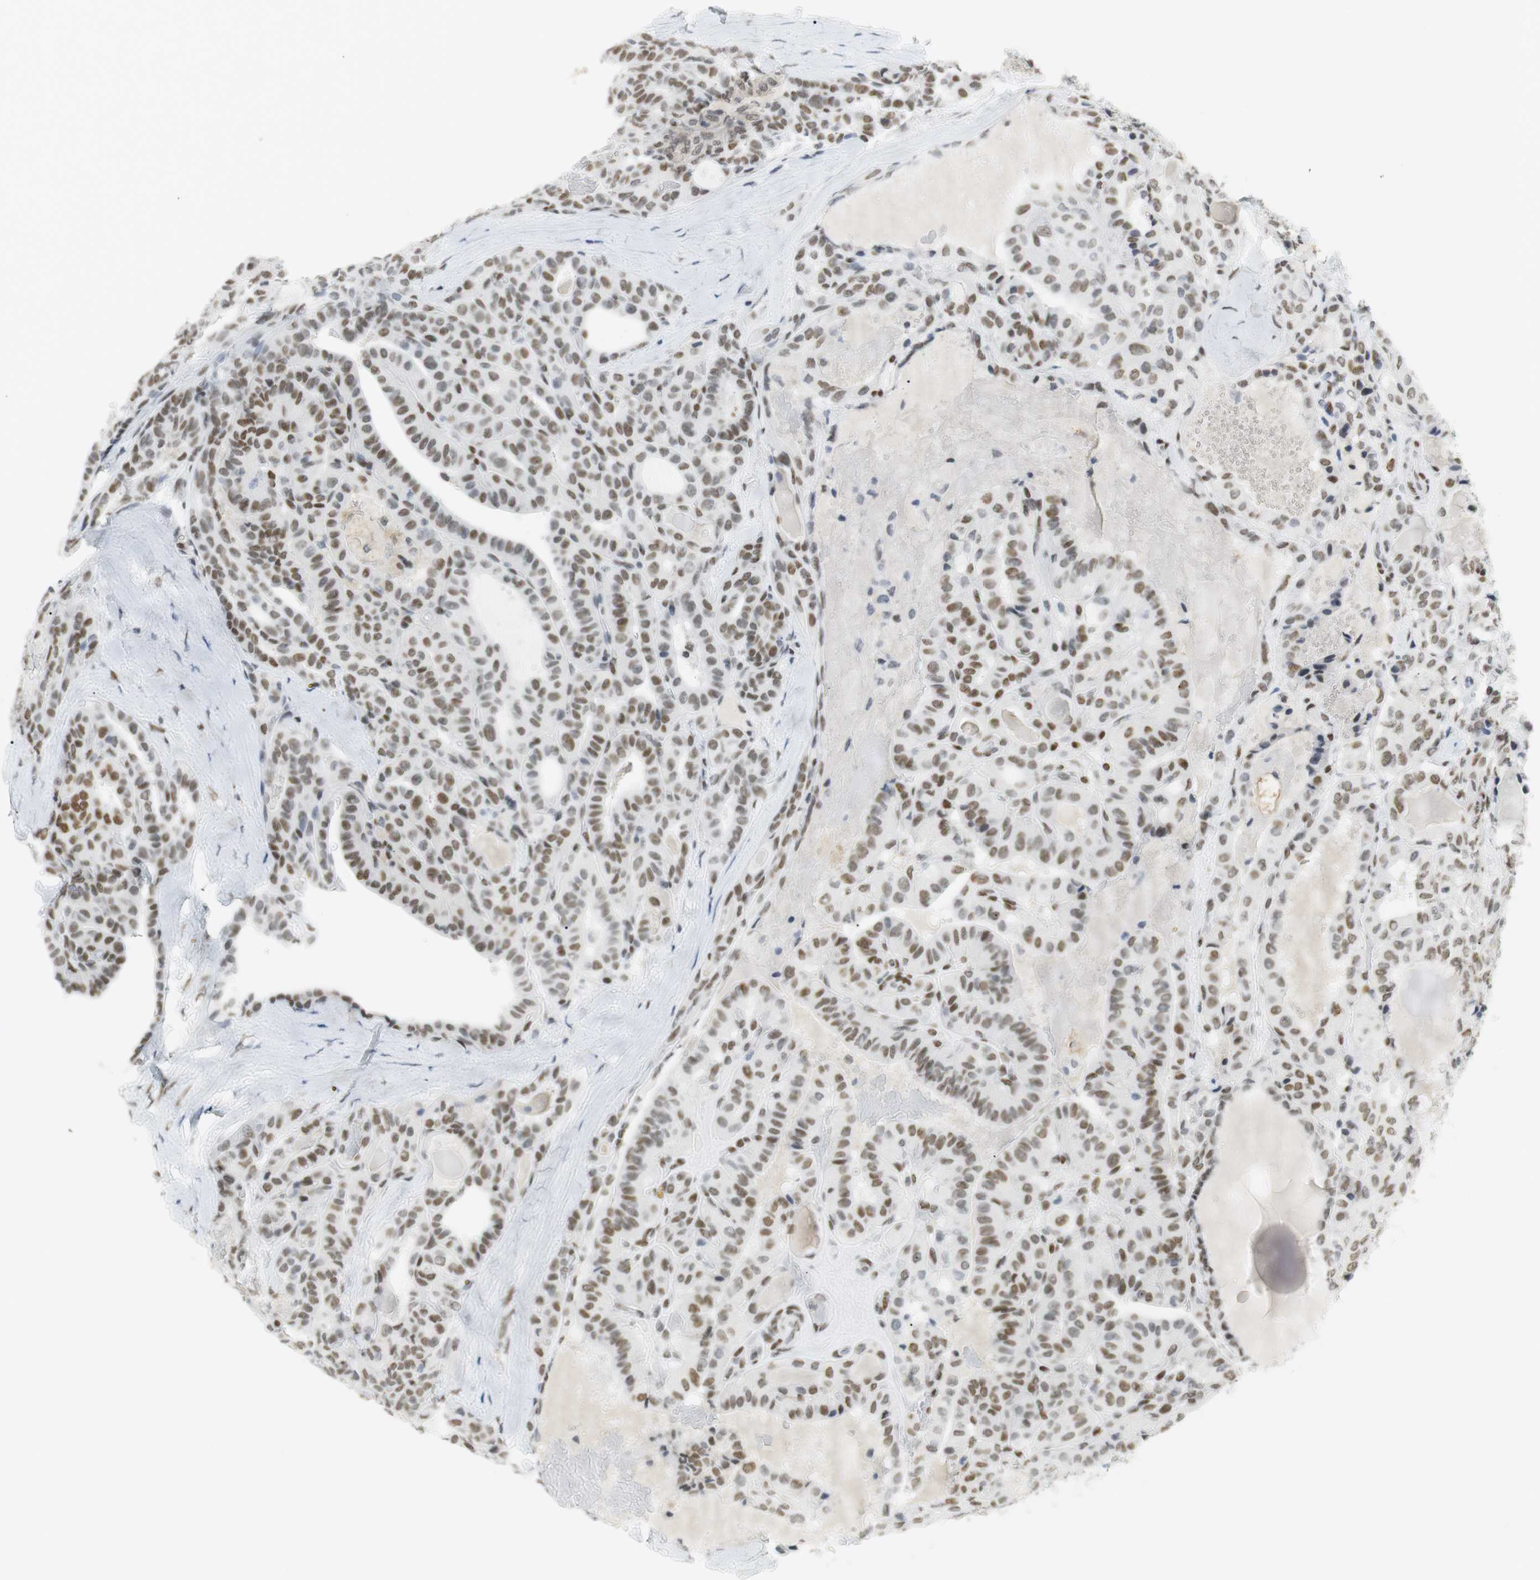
{"staining": {"intensity": "moderate", "quantity": ">75%", "location": "nuclear"}, "tissue": "thyroid cancer", "cell_type": "Tumor cells", "image_type": "cancer", "snomed": [{"axis": "morphology", "description": "Papillary adenocarcinoma, NOS"}, {"axis": "topography", "description": "Thyroid gland"}], "caption": "High-magnification brightfield microscopy of thyroid papillary adenocarcinoma stained with DAB (brown) and counterstained with hematoxylin (blue). tumor cells exhibit moderate nuclear staining is present in approximately>75% of cells.", "gene": "BMI1", "patient": {"sex": "male", "age": 77}}